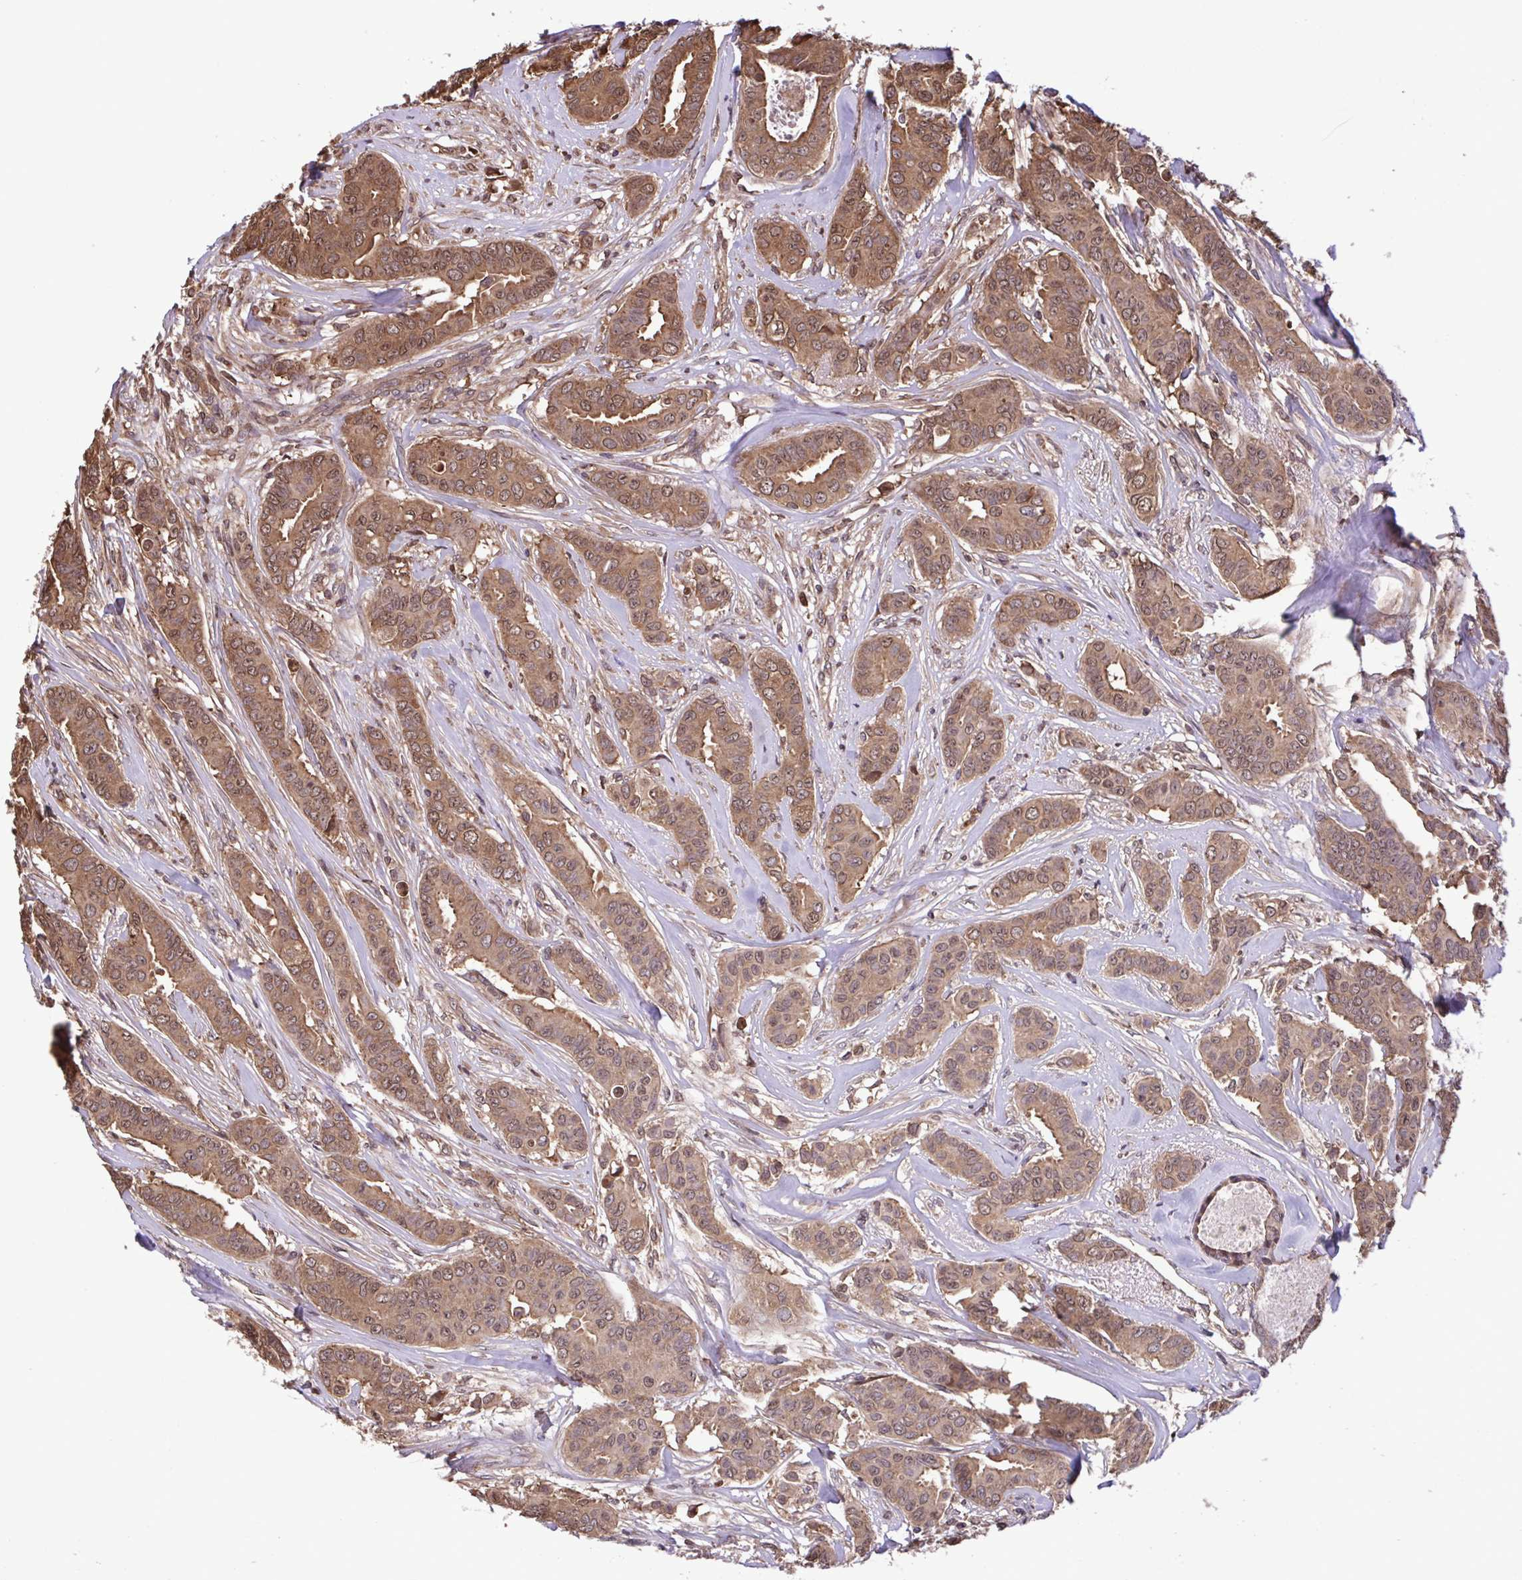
{"staining": {"intensity": "moderate", "quantity": ">75%", "location": "cytoplasmic/membranous,nuclear"}, "tissue": "breast cancer", "cell_type": "Tumor cells", "image_type": "cancer", "snomed": [{"axis": "morphology", "description": "Duct carcinoma"}, {"axis": "topography", "description": "Breast"}], "caption": "Immunohistochemistry (IHC) micrograph of human breast cancer (infiltrating ductal carcinoma) stained for a protein (brown), which exhibits medium levels of moderate cytoplasmic/membranous and nuclear expression in approximately >75% of tumor cells.", "gene": "SEC63", "patient": {"sex": "female", "age": 45}}